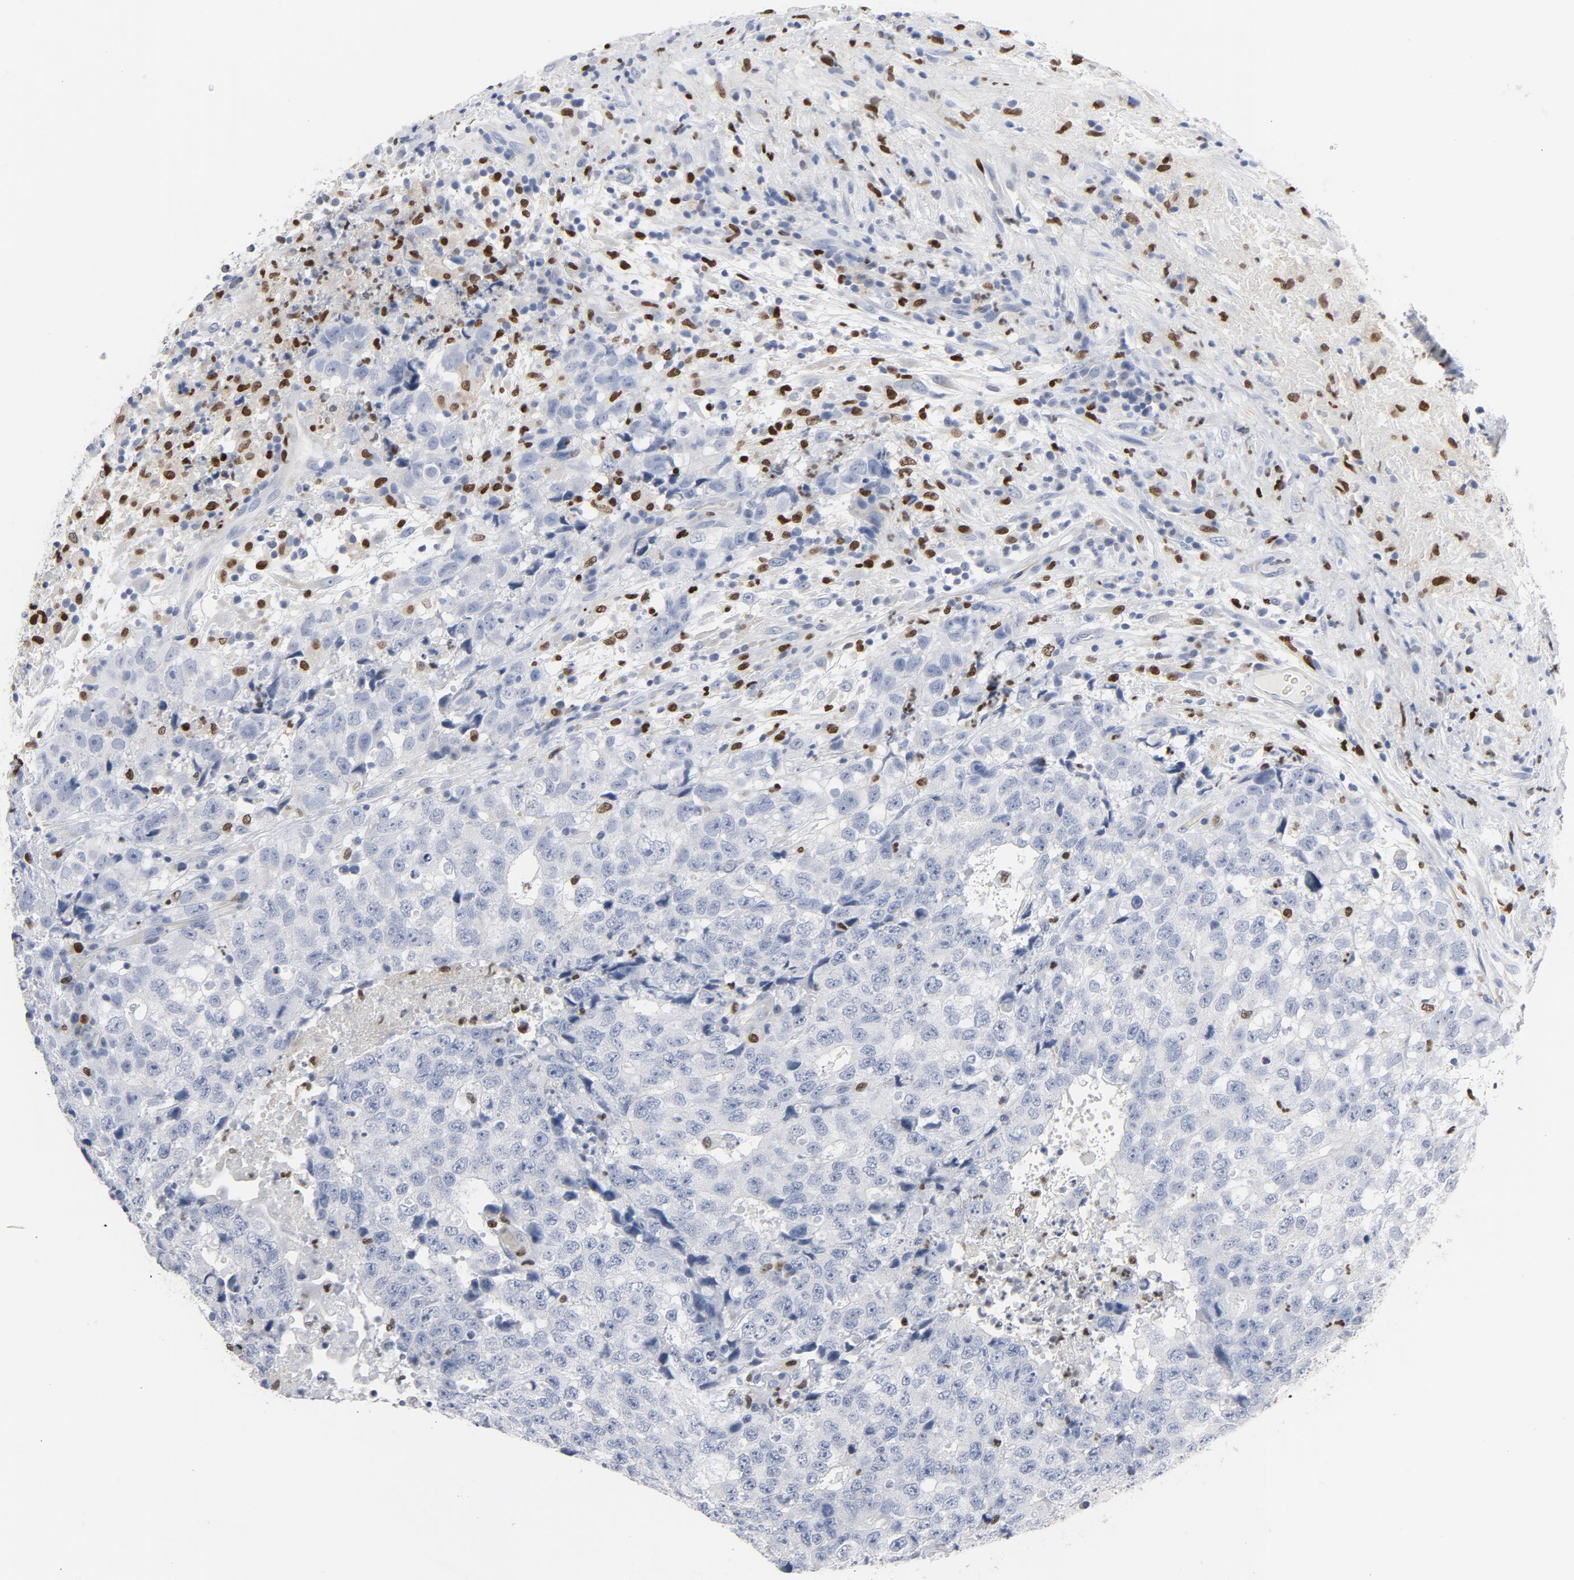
{"staining": {"intensity": "negative", "quantity": "none", "location": "none"}, "tissue": "testis cancer", "cell_type": "Tumor cells", "image_type": "cancer", "snomed": [{"axis": "morphology", "description": "Necrosis, NOS"}, {"axis": "morphology", "description": "Carcinoma, Embryonal, NOS"}, {"axis": "topography", "description": "Testis"}], "caption": "The photomicrograph exhibits no significant expression in tumor cells of testis cancer.", "gene": "SPI1", "patient": {"sex": "male", "age": 19}}